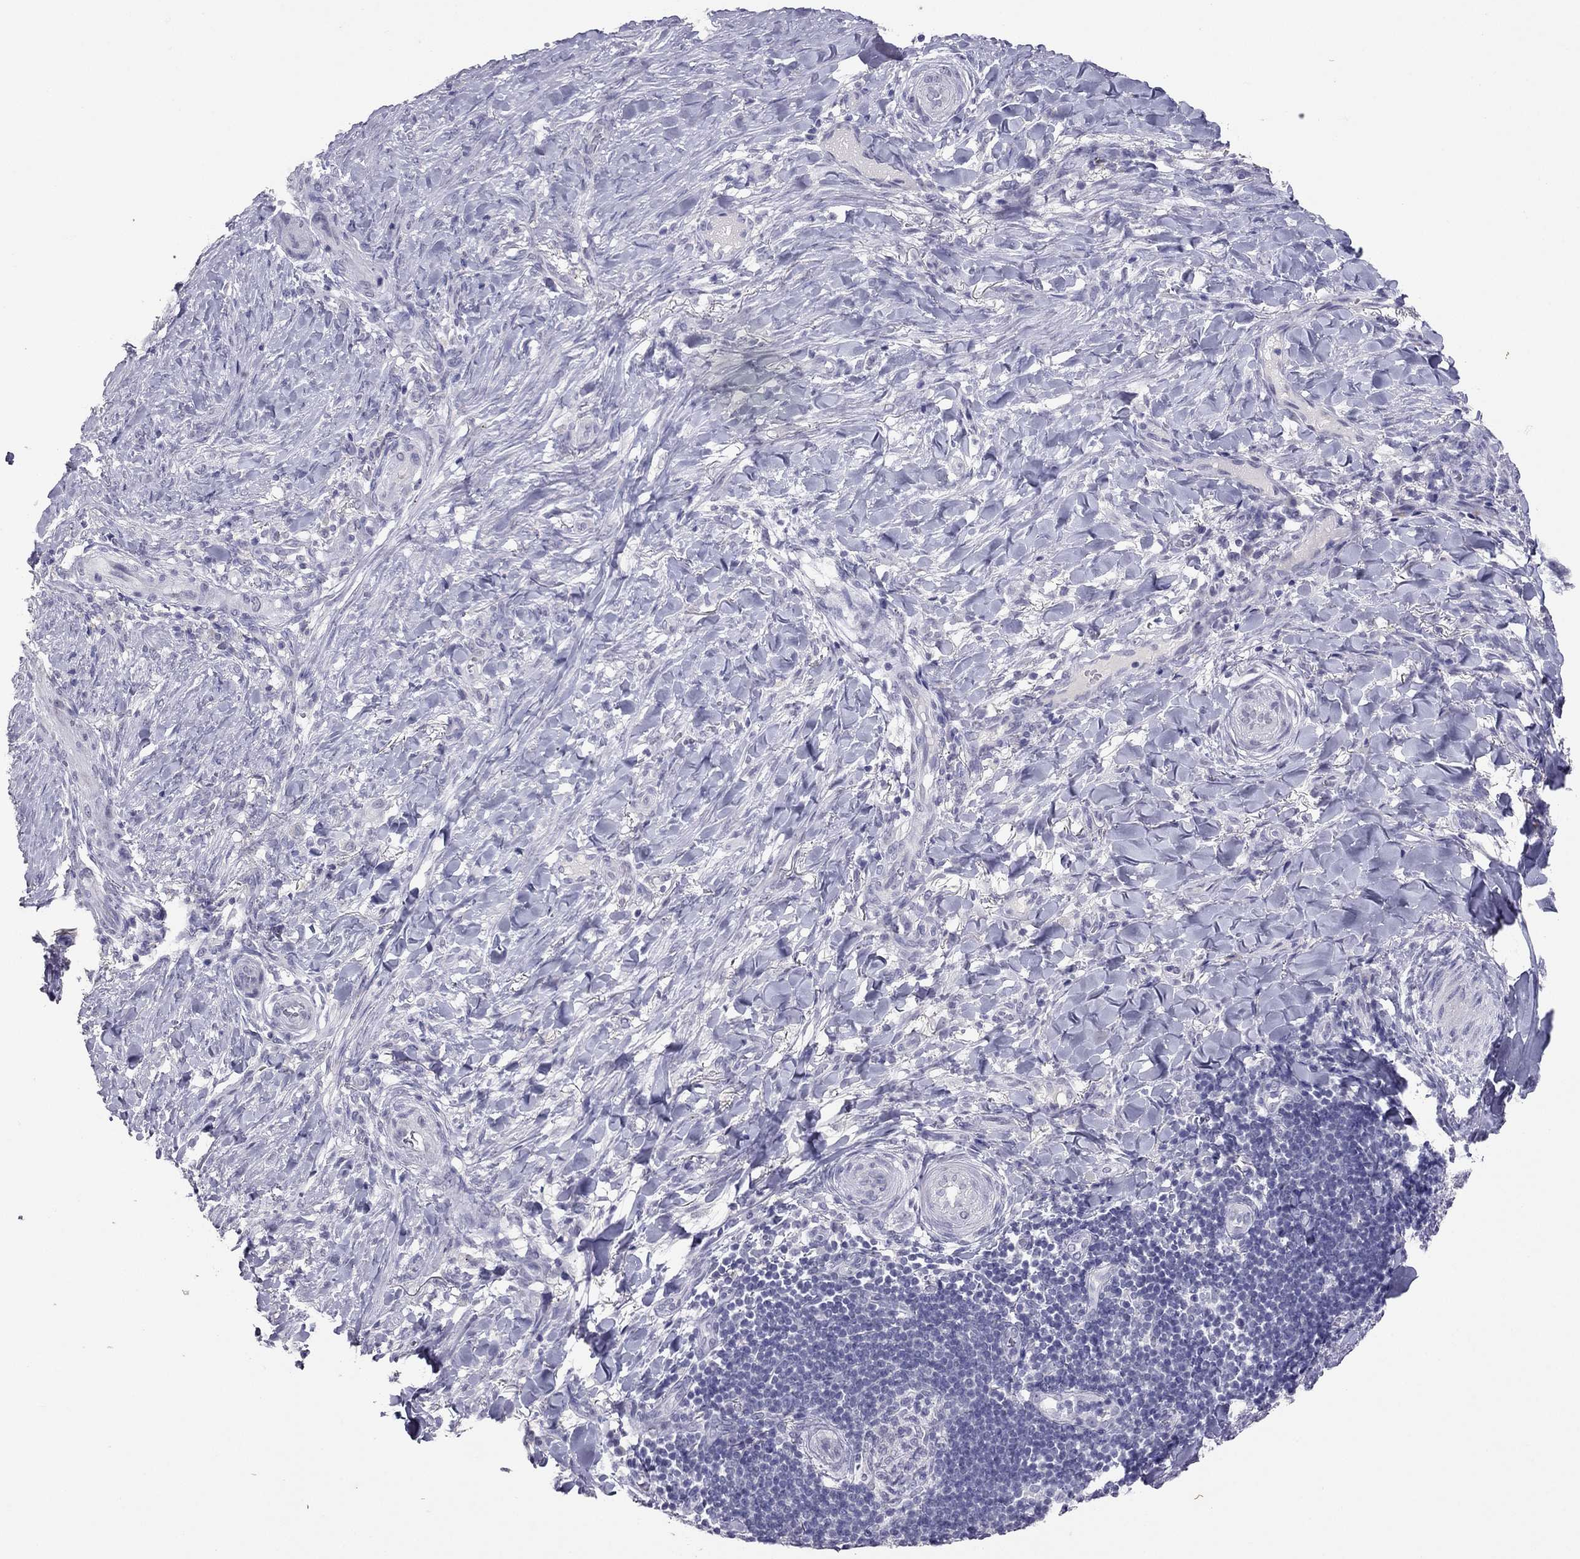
{"staining": {"intensity": "negative", "quantity": "none", "location": "none"}, "tissue": "skin cancer", "cell_type": "Tumor cells", "image_type": "cancer", "snomed": [{"axis": "morphology", "description": "Basal cell carcinoma"}, {"axis": "topography", "description": "Skin"}], "caption": "Image shows no protein staining in tumor cells of skin cancer tissue. (DAB immunohistochemistry visualized using brightfield microscopy, high magnification).", "gene": "PSMB11", "patient": {"sex": "female", "age": 69}}